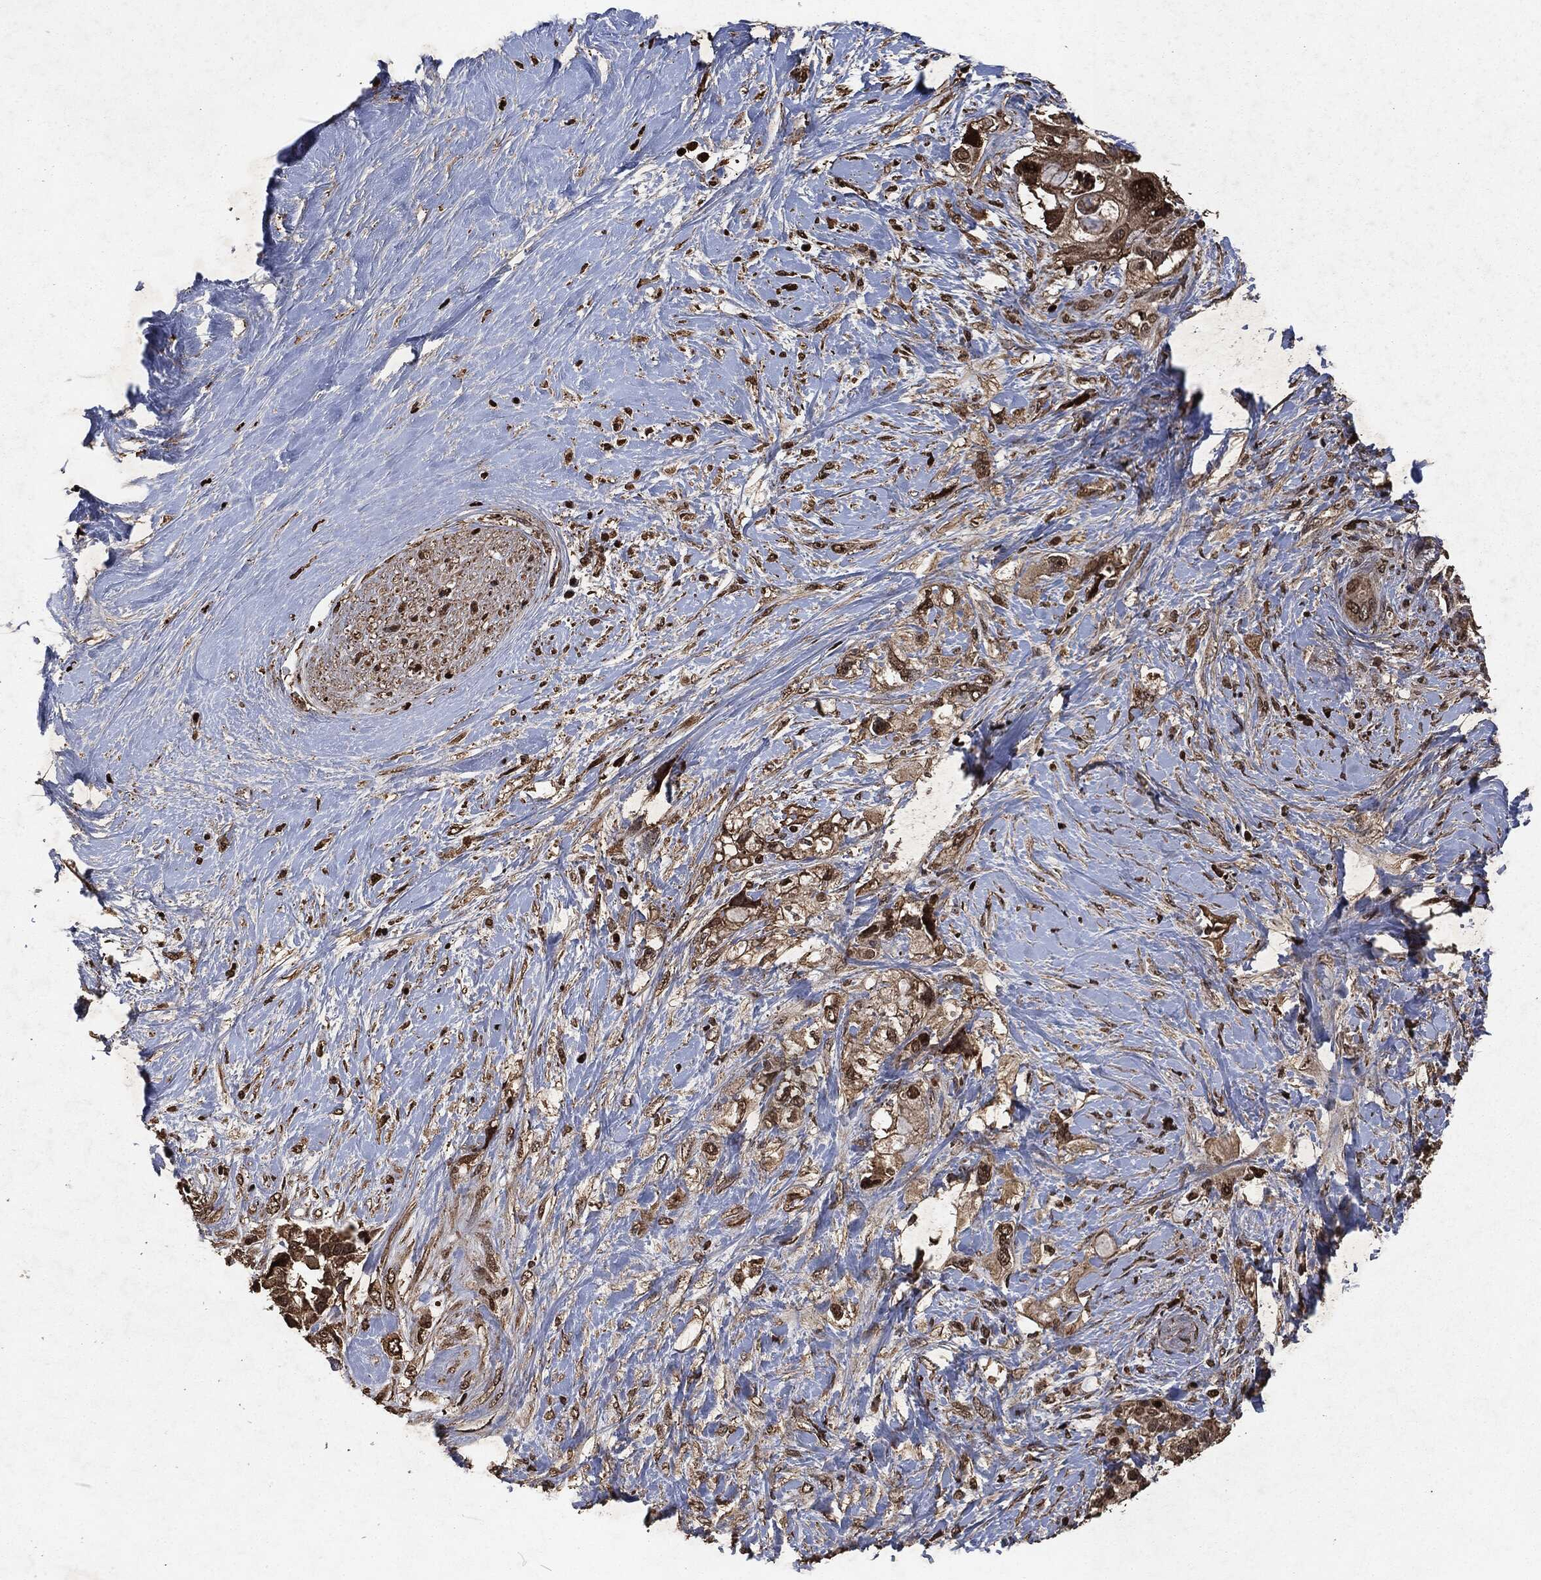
{"staining": {"intensity": "strong", "quantity": "<25%", "location": "nuclear"}, "tissue": "pancreatic cancer", "cell_type": "Tumor cells", "image_type": "cancer", "snomed": [{"axis": "morphology", "description": "Adenocarcinoma, NOS"}, {"axis": "topography", "description": "Pancreas"}], "caption": "Human adenocarcinoma (pancreatic) stained for a protein (brown) shows strong nuclear positive staining in about <25% of tumor cells.", "gene": "SNAI1", "patient": {"sex": "female", "age": 56}}